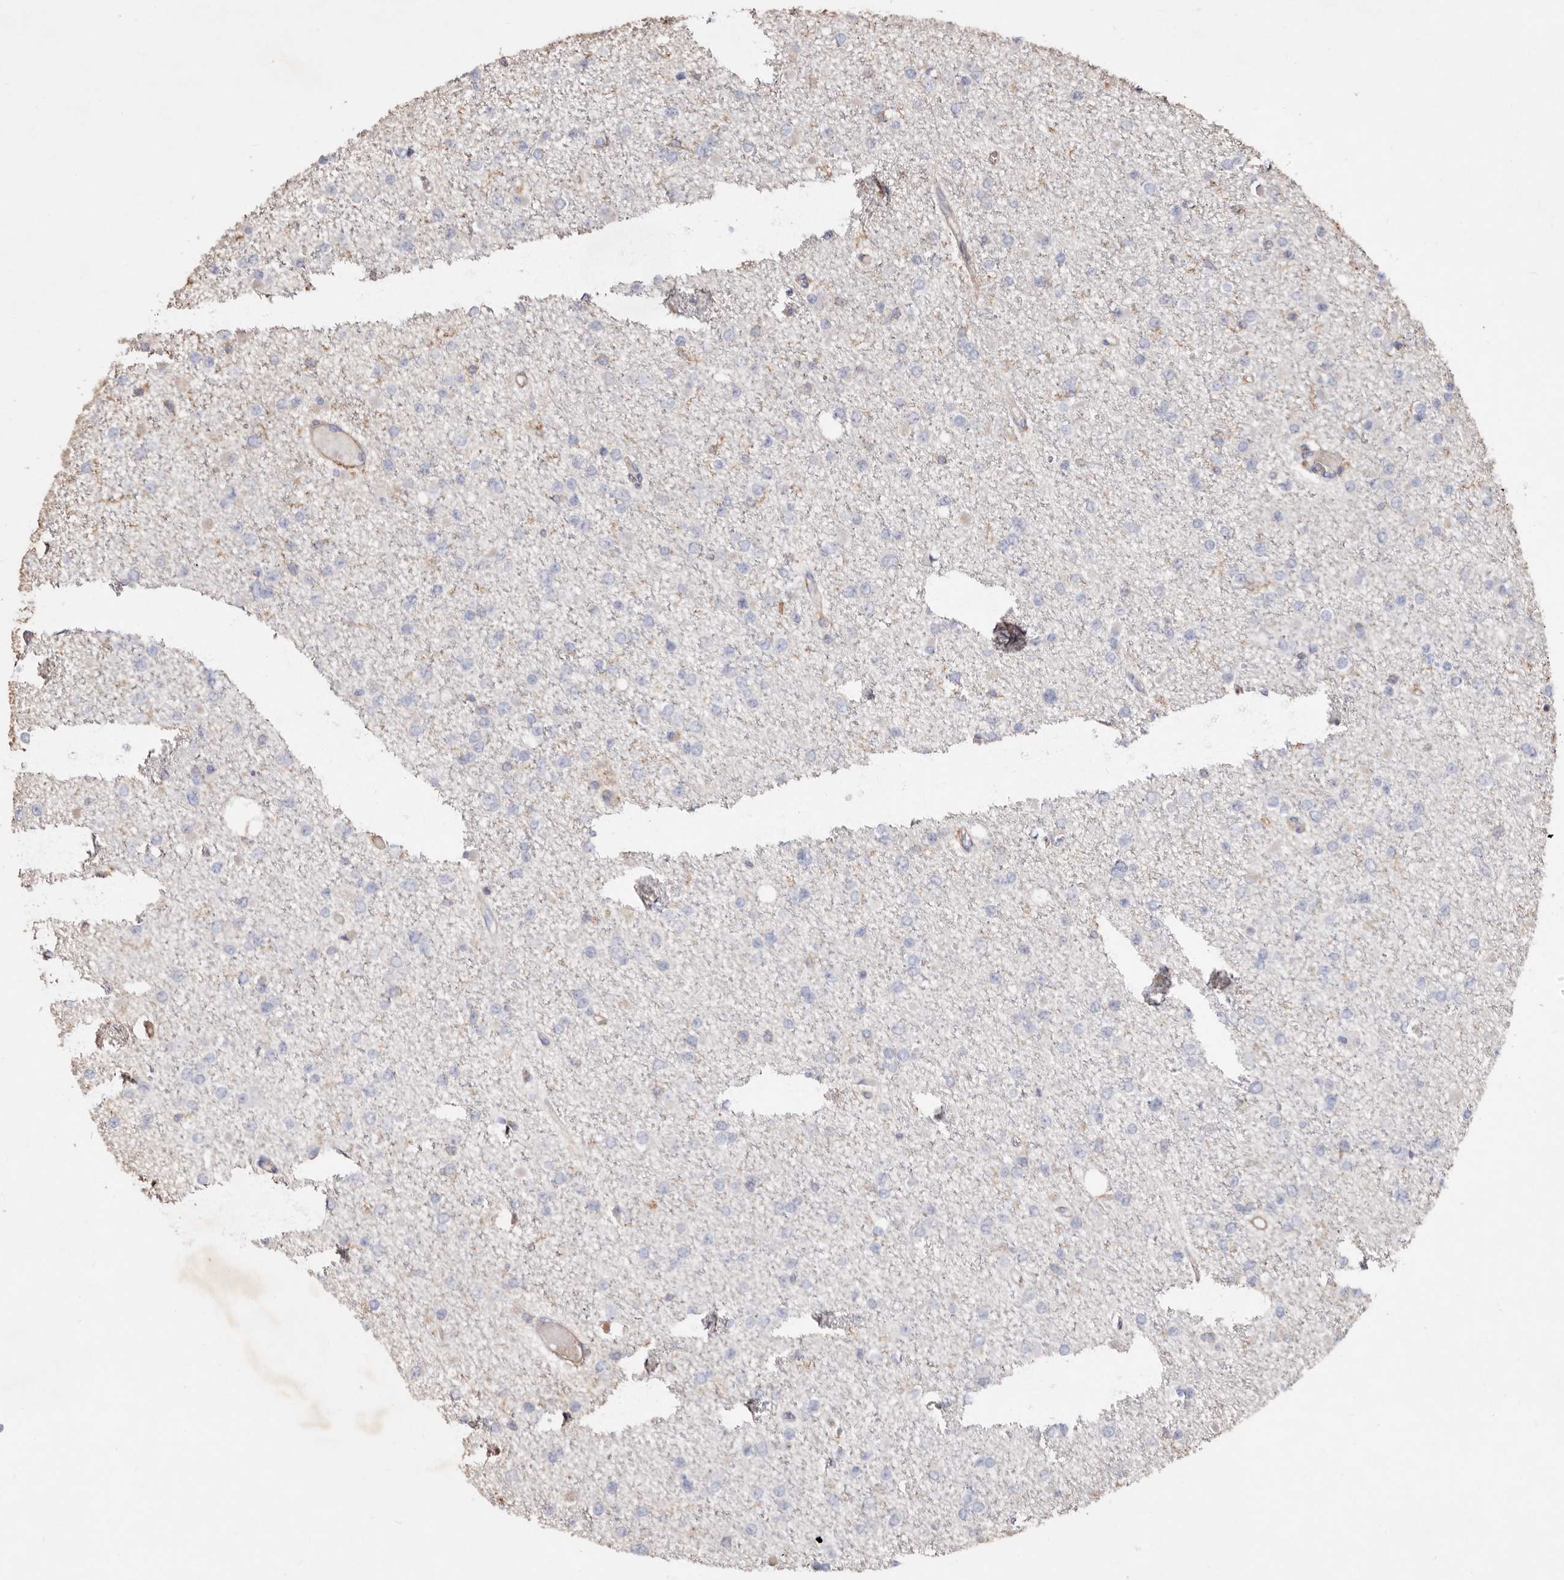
{"staining": {"intensity": "negative", "quantity": "none", "location": "none"}, "tissue": "glioma", "cell_type": "Tumor cells", "image_type": "cancer", "snomed": [{"axis": "morphology", "description": "Glioma, malignant, Low grade"}, {"axis": "topography", "description": "Brain"}], "caption": "Tumor cells show no significant staining in malignant low-grade glioma.", "gene": "COQ8B", "patient": {"sex": "female", "age": 22}}